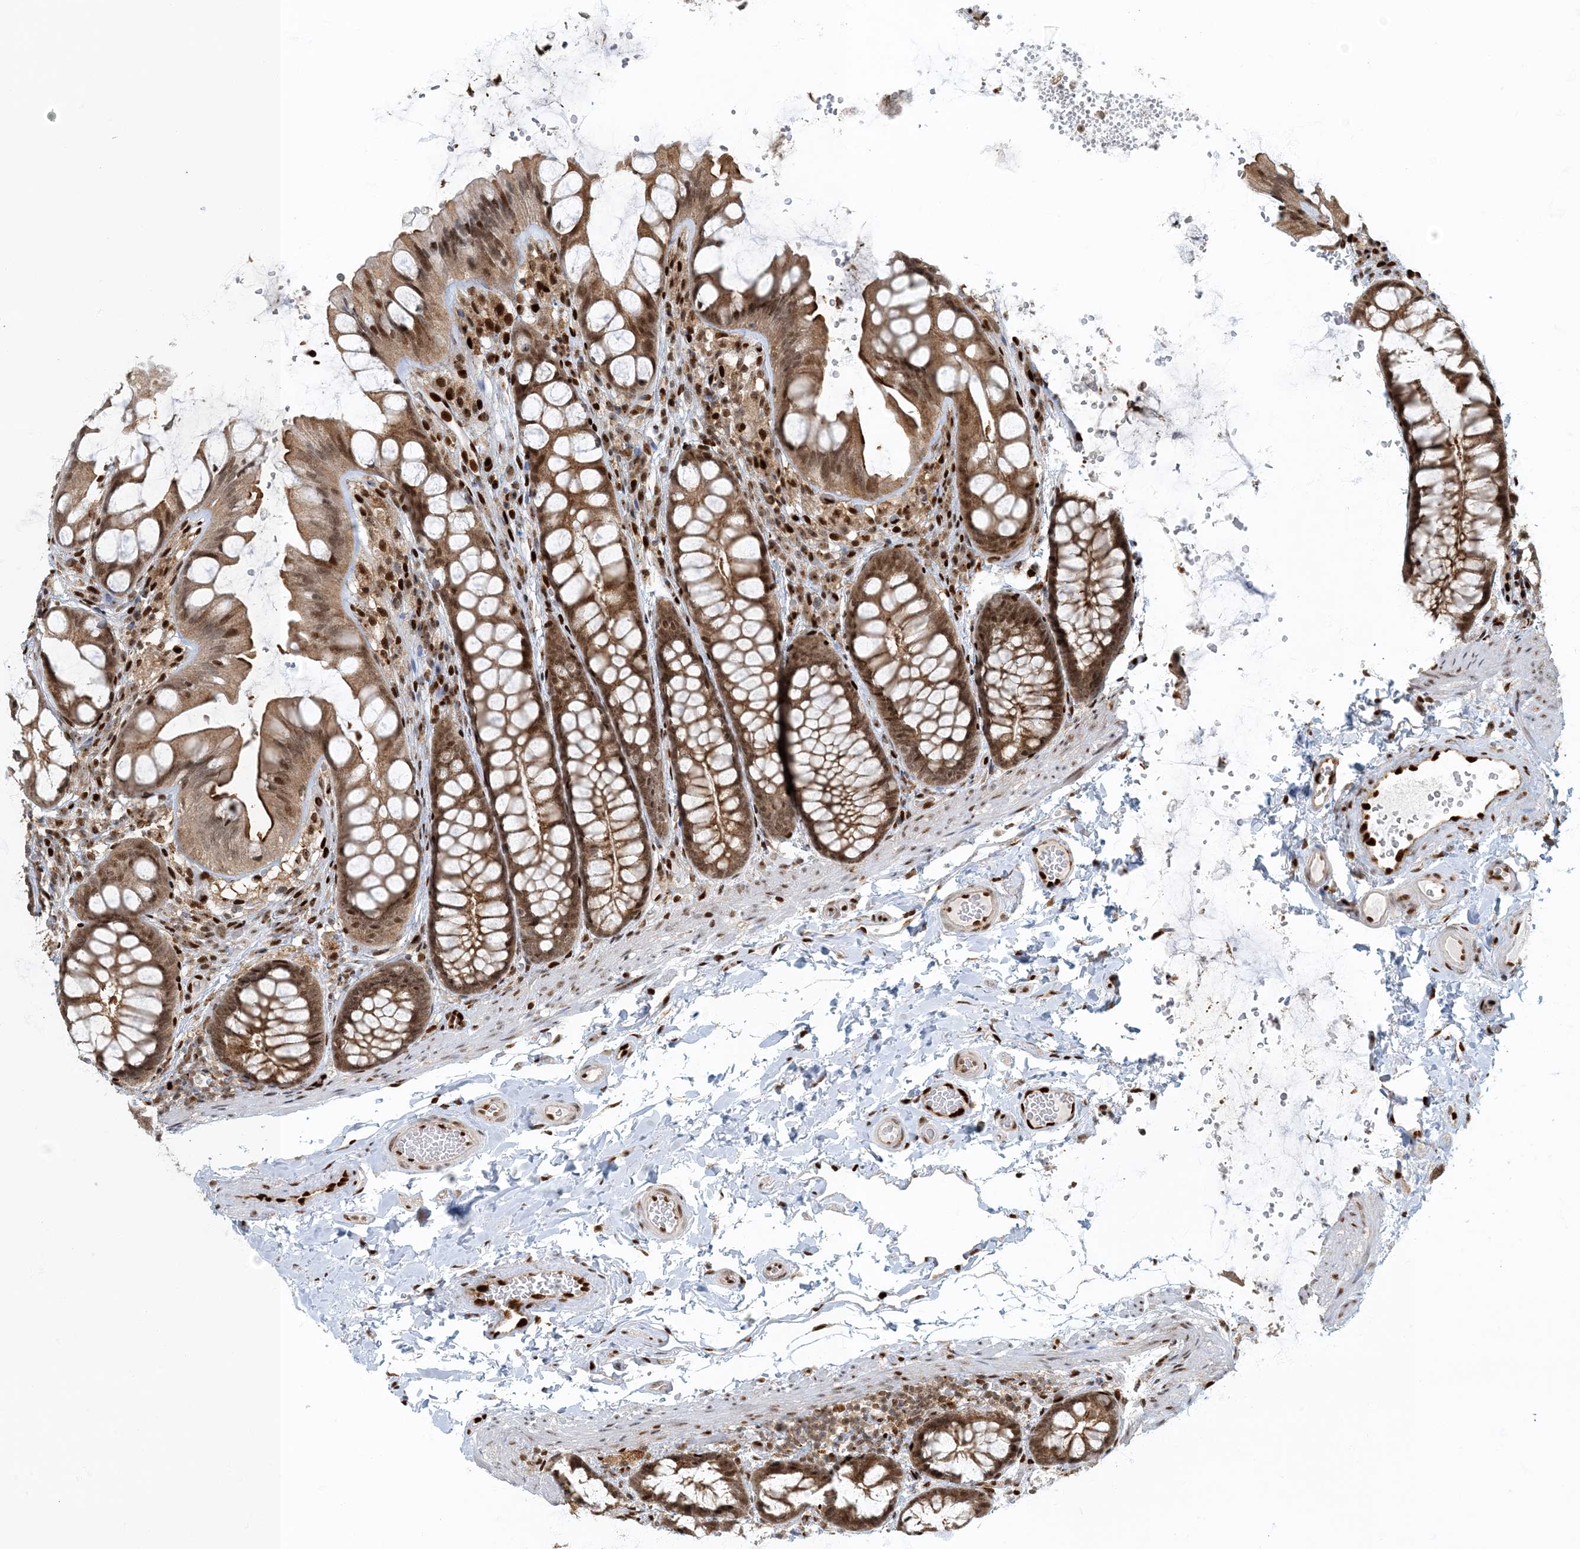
{"staining": {"intensity": "strong", "quantity": ">75%", "location": "nuclear"}, "tissue": "colon", "cell_type": "Endothelial cells", "image_type": "normal", "snomed": [{"axis": "morphology", "description": "Normal tissue, NOS"}, {"axis": "topography", "description": "Colon"}], "caption": "Strong nuclear expression for a protein is present in about >75% of endothelial cells of benign colon using IHC.", "gene": "MBD1", "patient": {"sex": "male", "age": 47}}